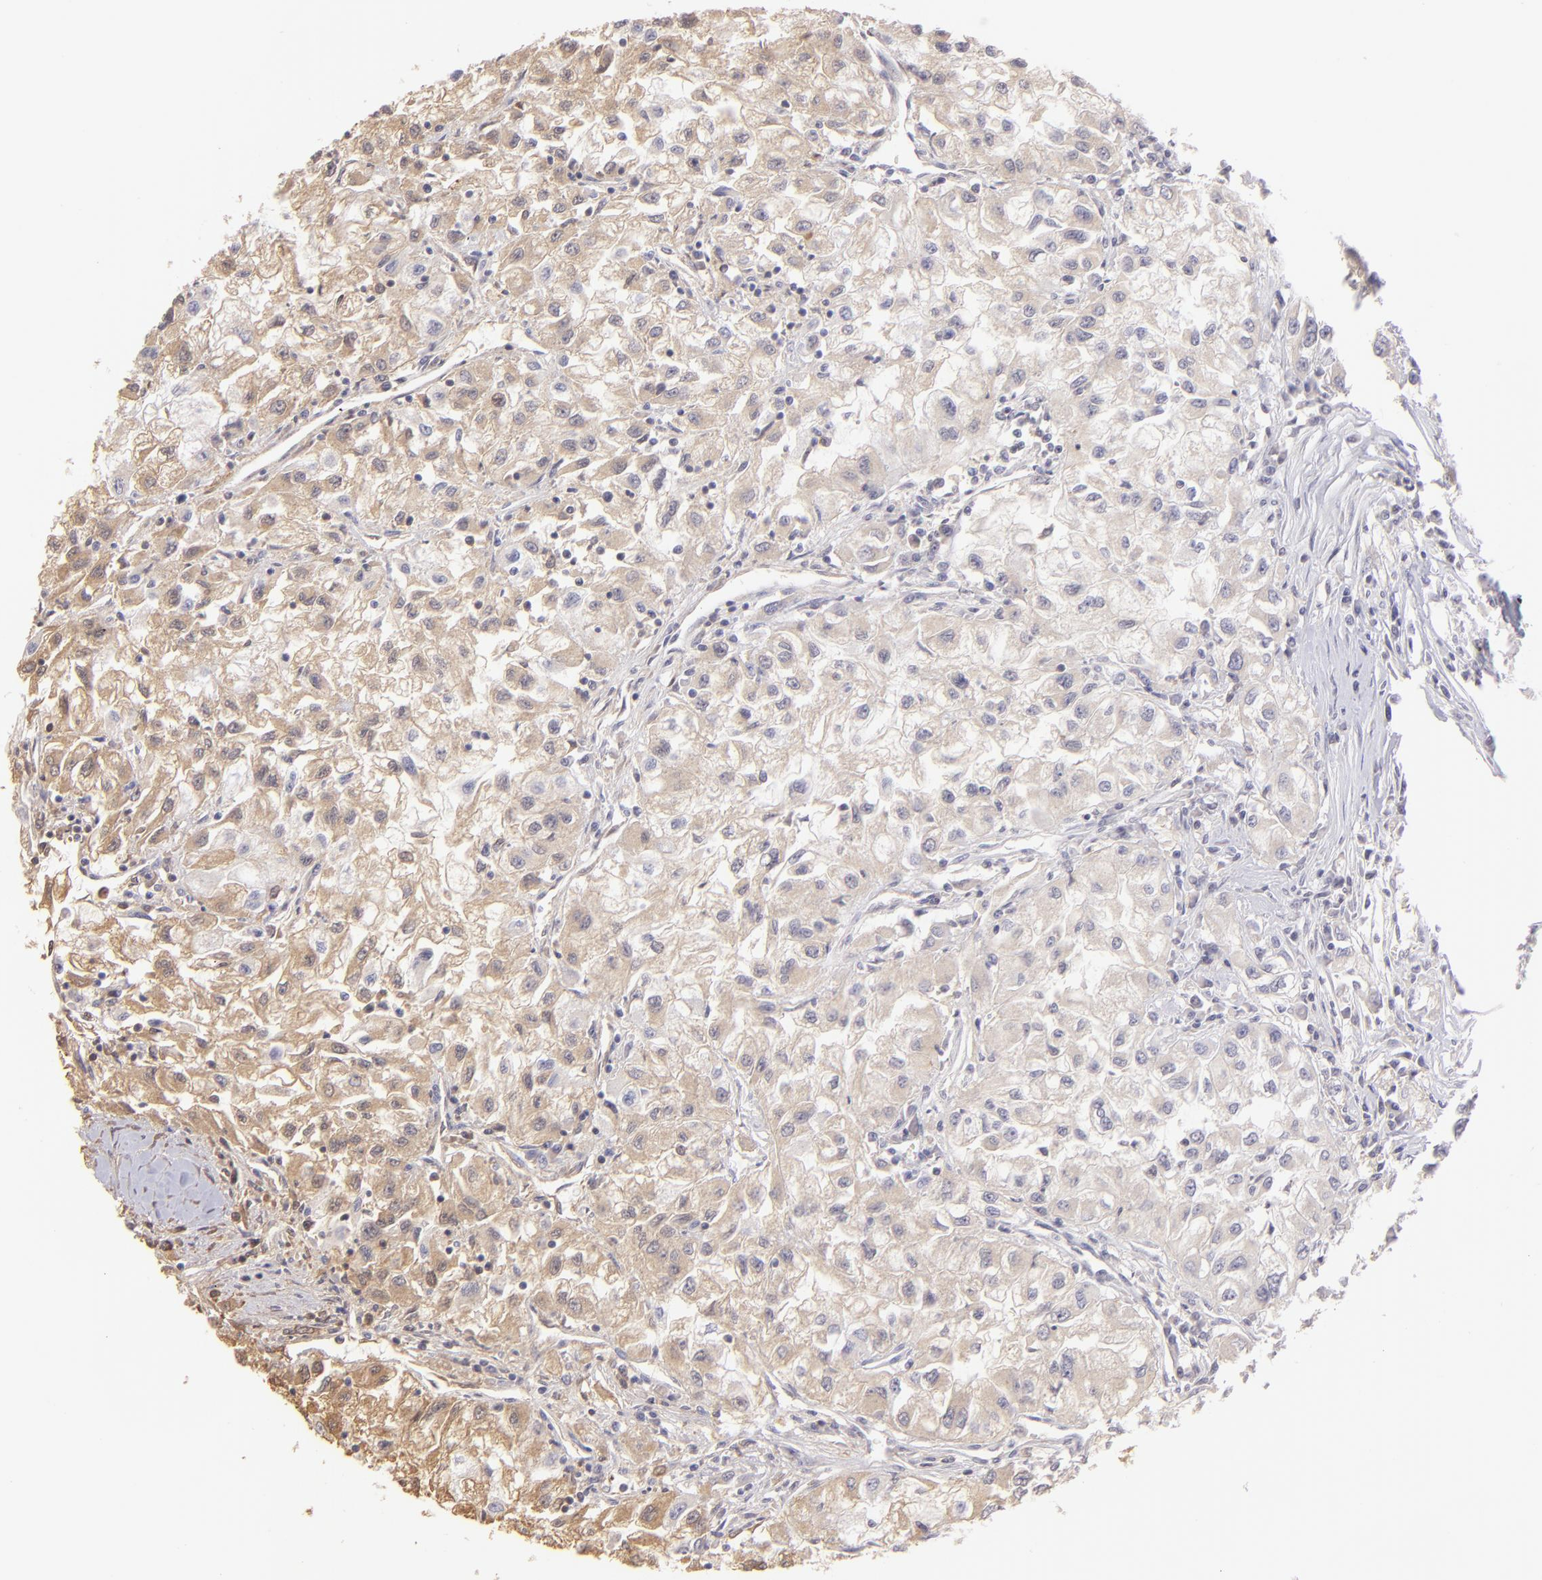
{"staining": {"intensity": "weak", "quantity": "25%-75%", "location": "cytoplasmic/membranous"}, "tissue": "renal cancer", "cell_type": "Tumor cells", "image_type": "cancer", "snomed": [{"axis": "morphology", "description": "Adenocarcinoma, NOS"}, {"axis": "topography", "description": "Kidney"}], "caption": "Immunohistochemistry (IHC) image of renal cancer stained for a protein (brown), which exhibits low levels of weak cytoplasmic/membranous staining in approximately 25%-75% of tumor cells.", "gene": "MAGEA1", "patient": {"sex": "male", "age": 59}}